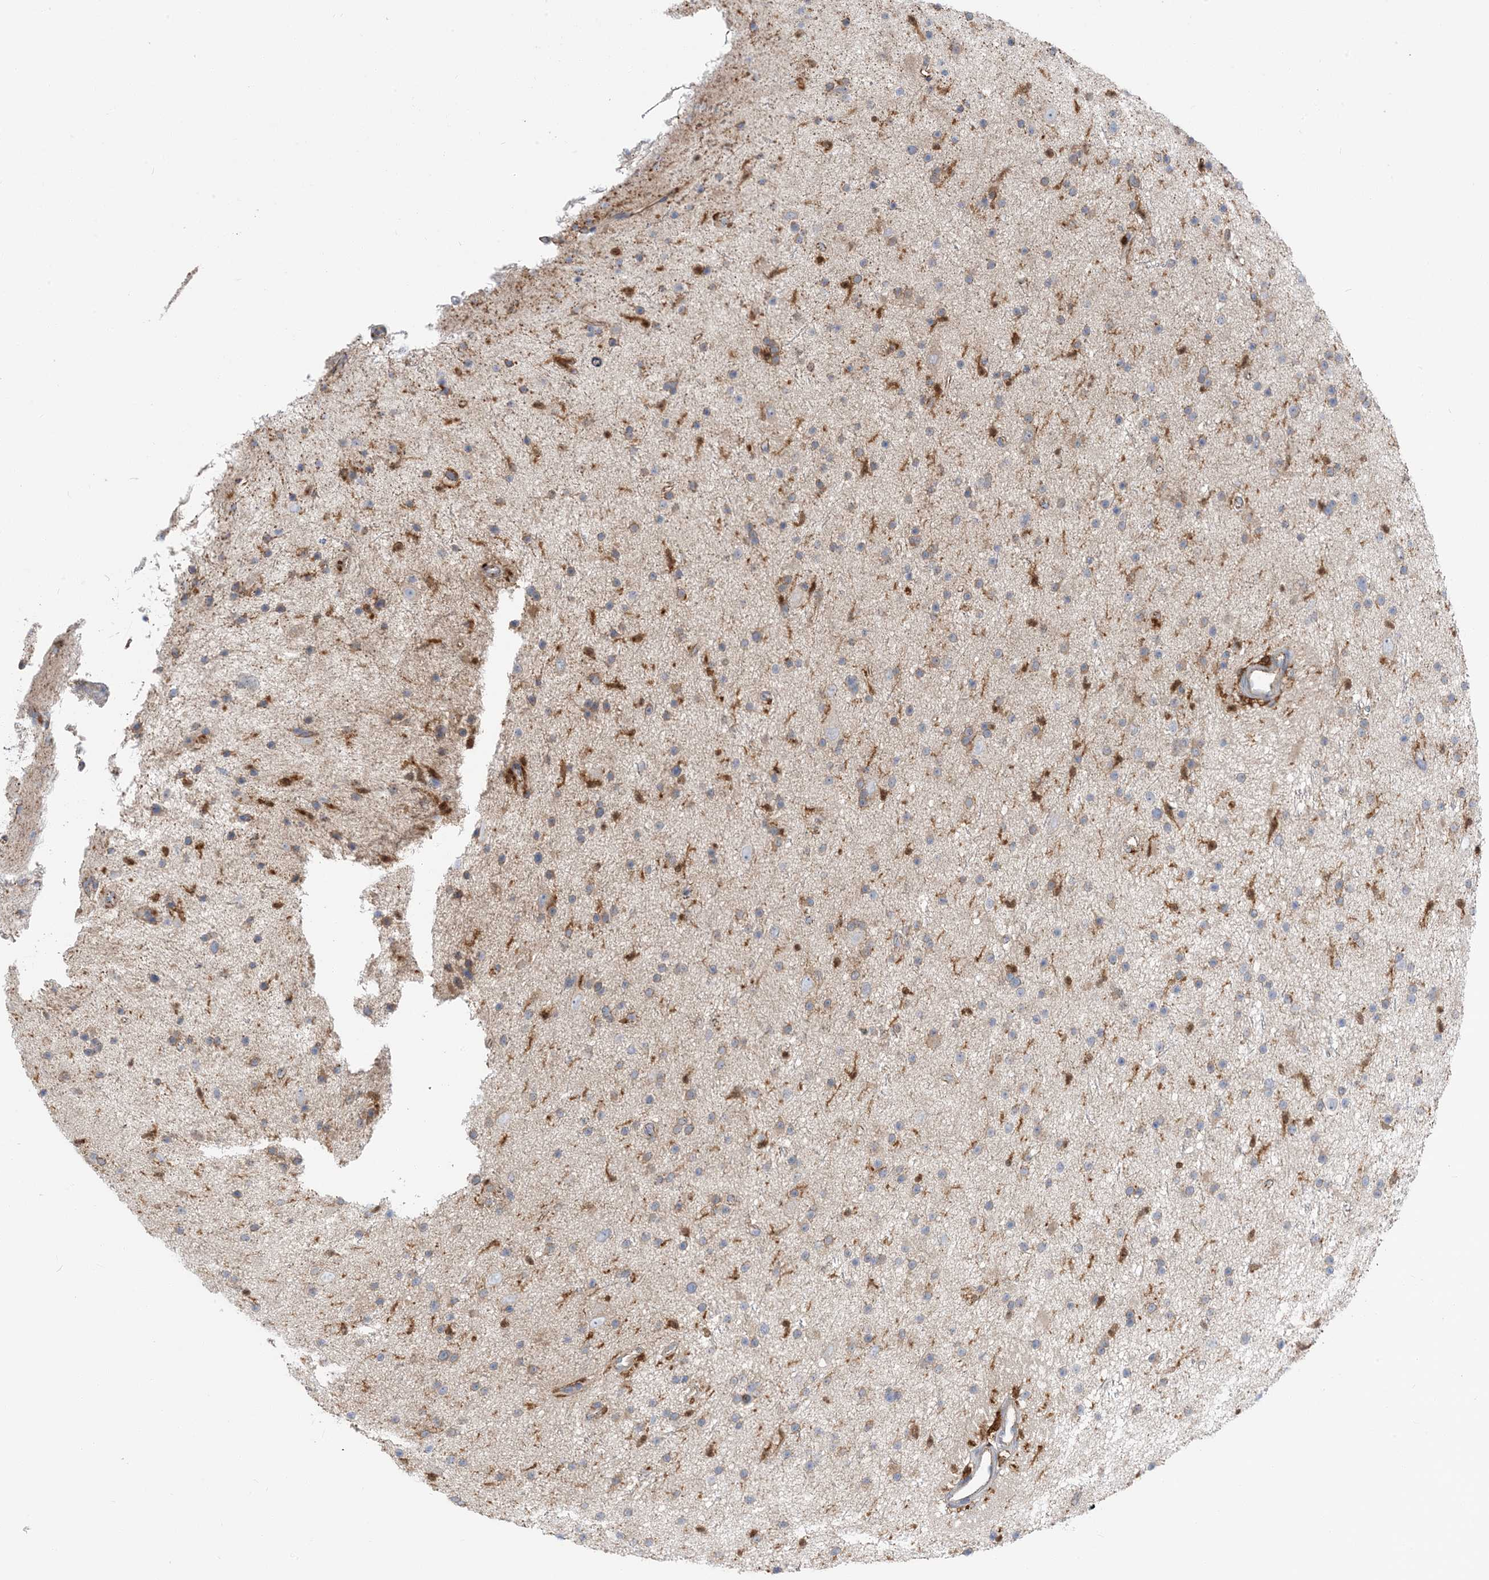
{"staining": {"intensity": "weak", "quantity": "25%-75%", "location": "cytoplasmic/membranous"}, "tissue": "glioma", "cell_type": "Tumor cells", "image_type": "cancer", "snomed": [{"axis": "morphology", "description": "Glioma, malignant, Low grade"}, {"axis": "topography", "description": "Cerebral cortex"}], "caption": "Immunohistochemical staining of glioma exhibits low levels of weak cytoplasmic/membranous protein expression in about 25%-75% of tumor cells.", "gene": "NAGK", "patient": {"sex": "female", "age": 39}}